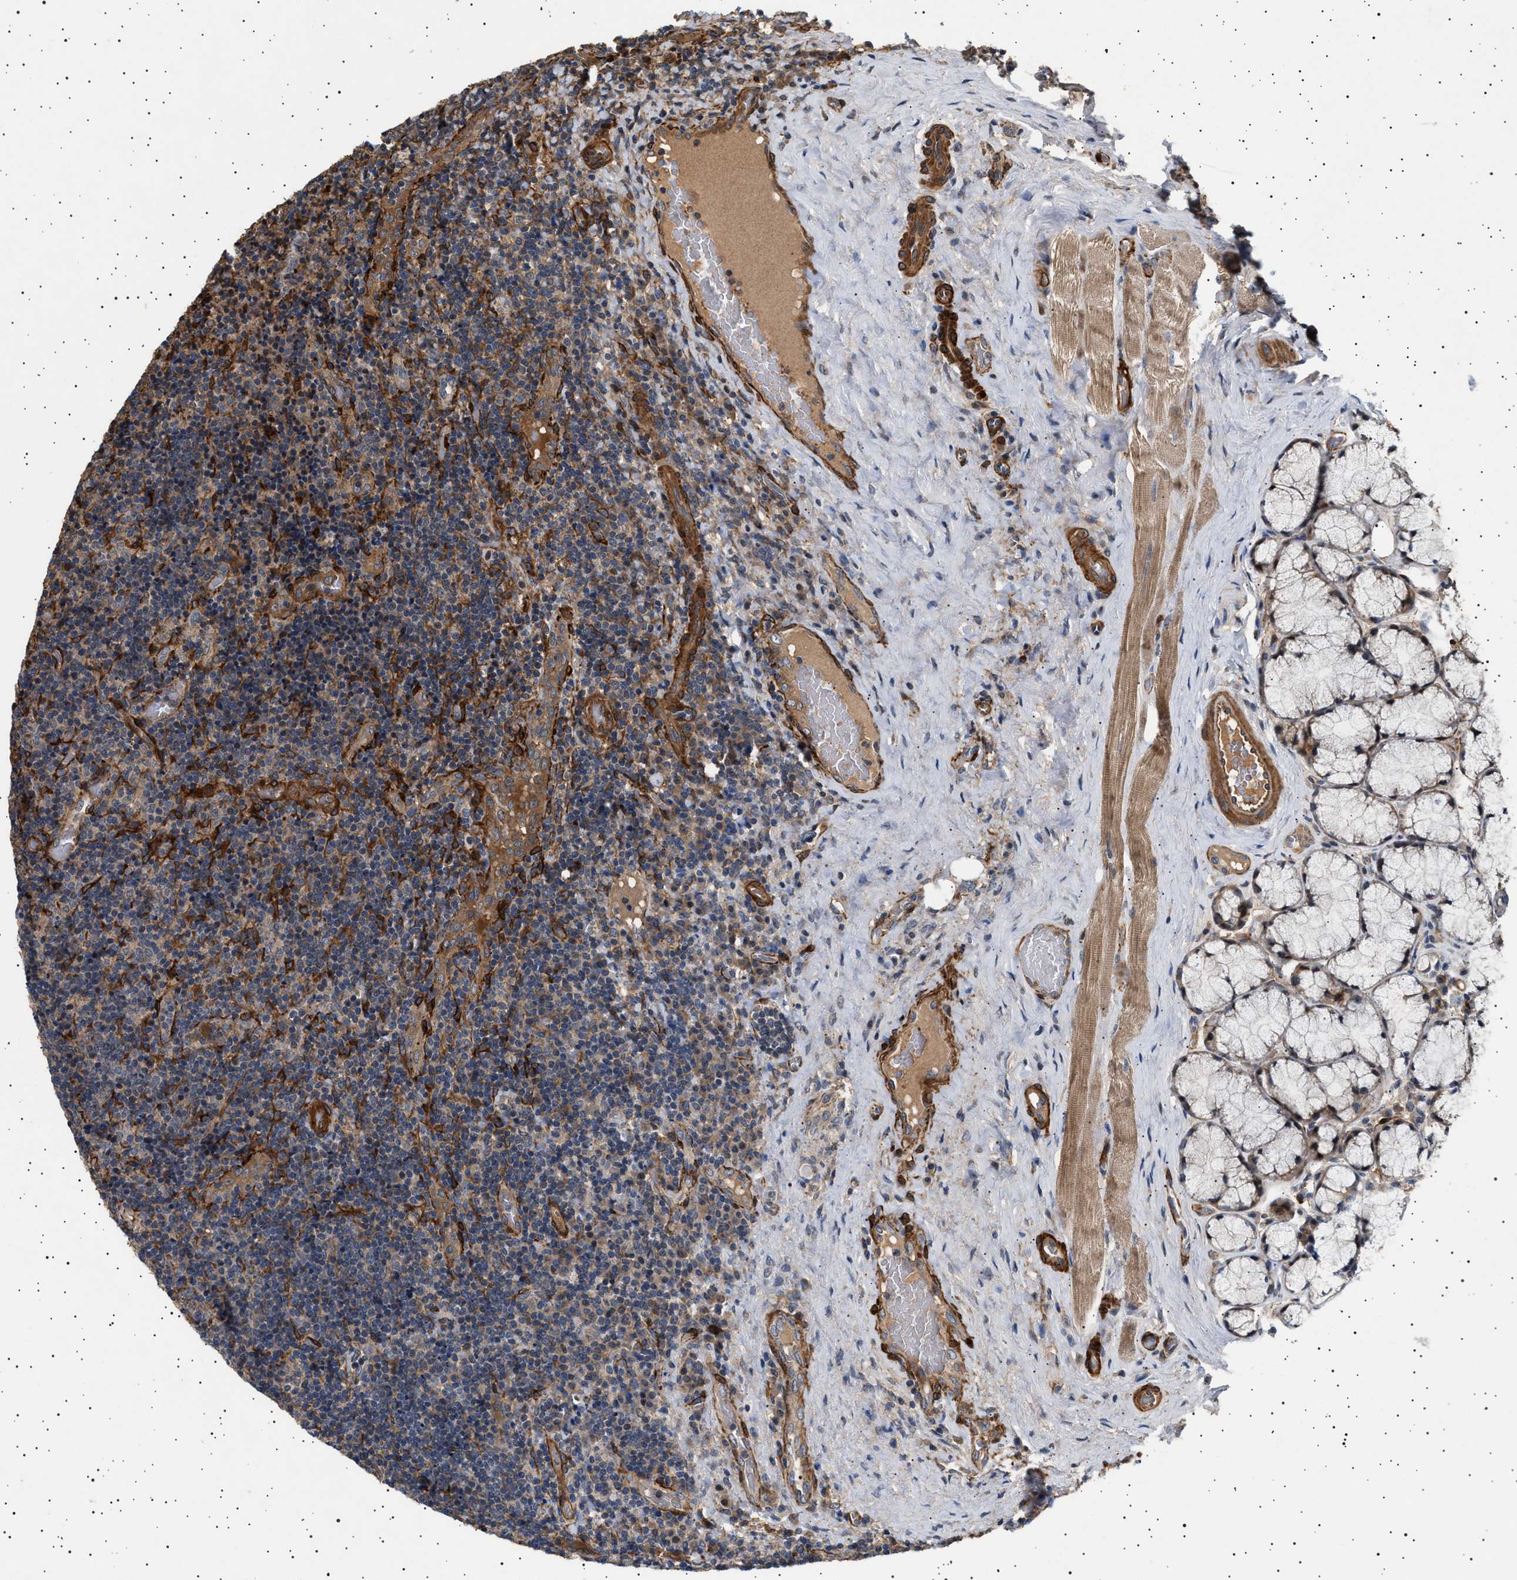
{"staining": {"intensity": "weak", "quantity": "25%-75%", "location": "cytoplasmic/membranous"}, "tissue": "lymphoma", "cell_type": "Tumor cells", "image_type": "cancer", "snomed": [{"axis": "morphology", "description": "Malignant lymphoma, non-Hodgkin's type, High grade"}, {"axis": "topography", "description": "Tonsil"}], "caption": "A photomicrograph of malignant lymphoma, non-Hodgkin's type (high-grade) stained for a protein reveals weak cytoplasmic/membranous brown staining in tumor cells. The staining was performed using DAB, with brown indicating positive protein expression. Nuclei are stained blue with hematoxylin.", "gene": "GUCY1B1", "patient": {"sex": "female", "age": 36}}